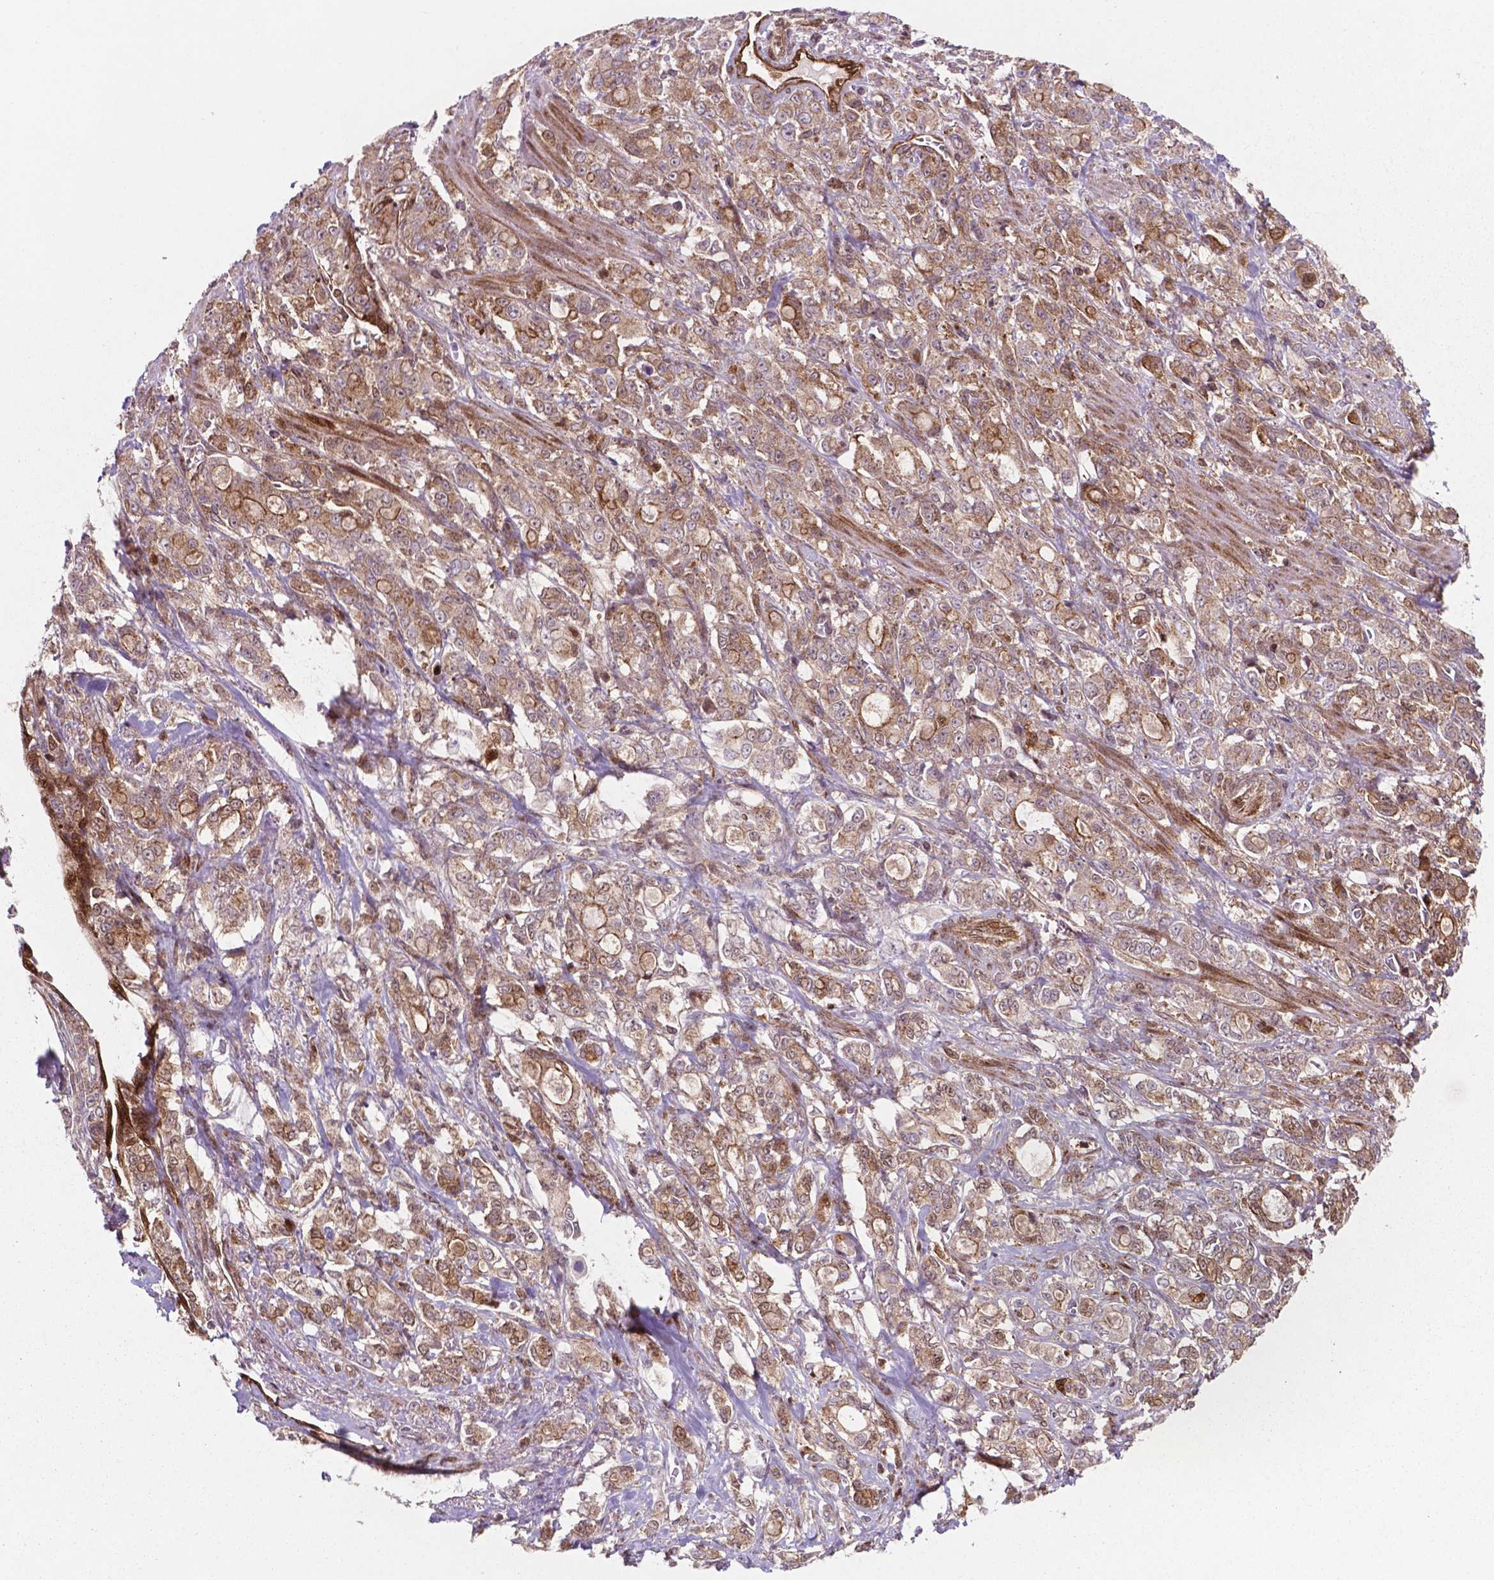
{"staining": {"intensity": "moderate", "quantity": ">75%", "location": "cytoplasmic/membranous"}, "tissue": "stomach cancer", "cell_type": "Tumor cells", "image_type": "cancer", "snomed": [{"axis": "morphology", "description": "Adenocarcinoma, NOS"}, {"axis": "topography", "description": "Stomach"}], "caption": "This image displays IHC staining of human adenocarcinoma (stomach), with medium moderate cytoplasmic/membranous positivity in approximately >75% of tumor cells.", "gene": "LDHA", "patient": {"sex": "male", "age": 63}}